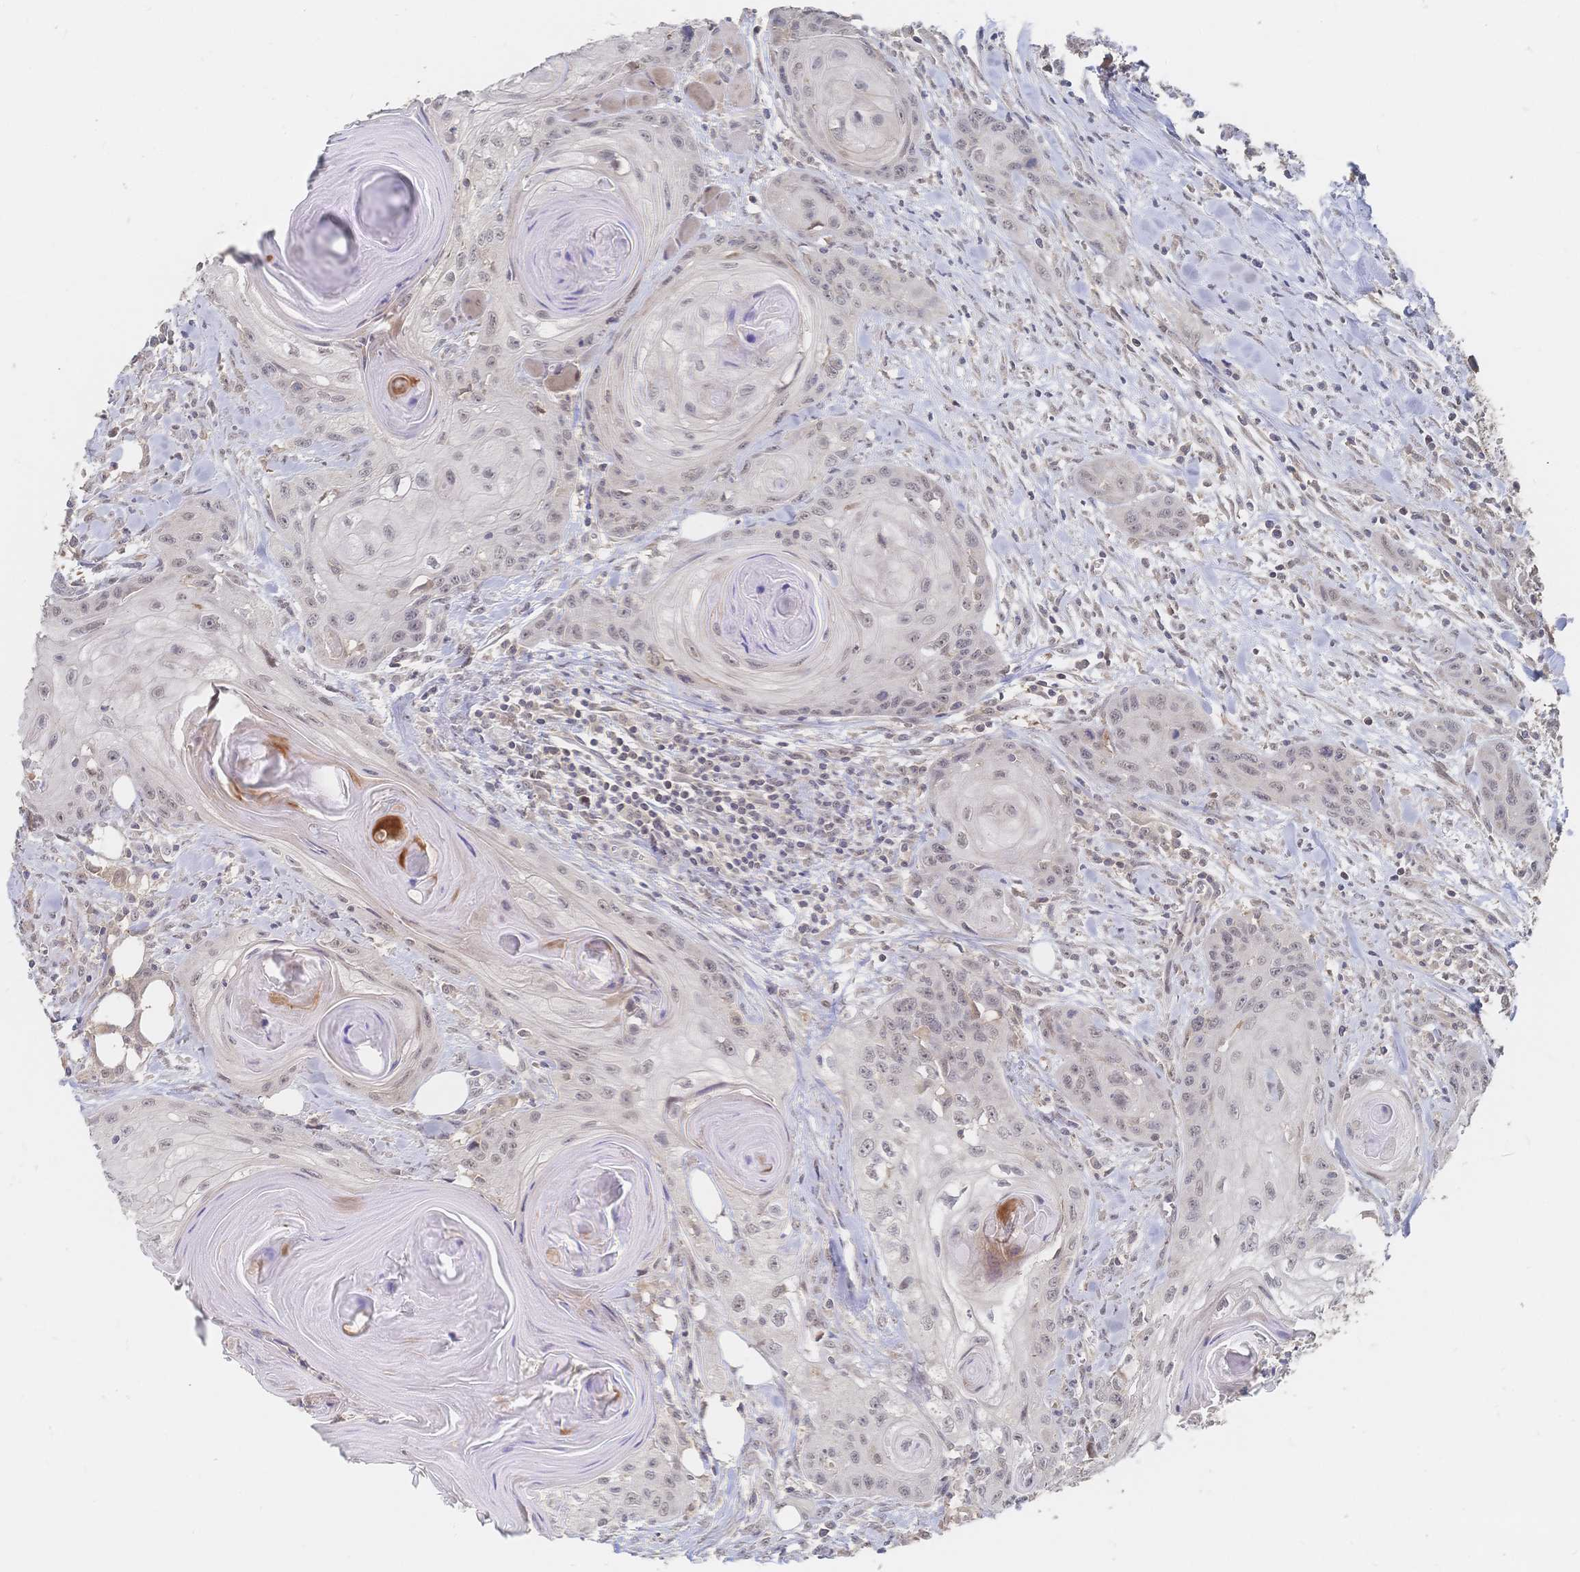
{"staining": {"intensity": "weak", "quantity": "25%-75%", "location": "nuclear"}, "tissue": "head and neck cancer", "cell_type": "Tumor cells", "image_type": "cancer", "snomed": [{"axis": "morphology", "description": "Squamous cell carcinoma, NOS"}, {"axis": "topography", "description": "Oral tissue"}, {"axis": "topography", "description": "Head-Neck"}], "caption": "Immunohistochemistry (IHC) of human head and neck squamous cell carcinoma shows low levels of weak nuclear expression in about 25%-75% of tumor cells.", "gene": "LRP5", "patient": {"sex": "male", "age": 58}}